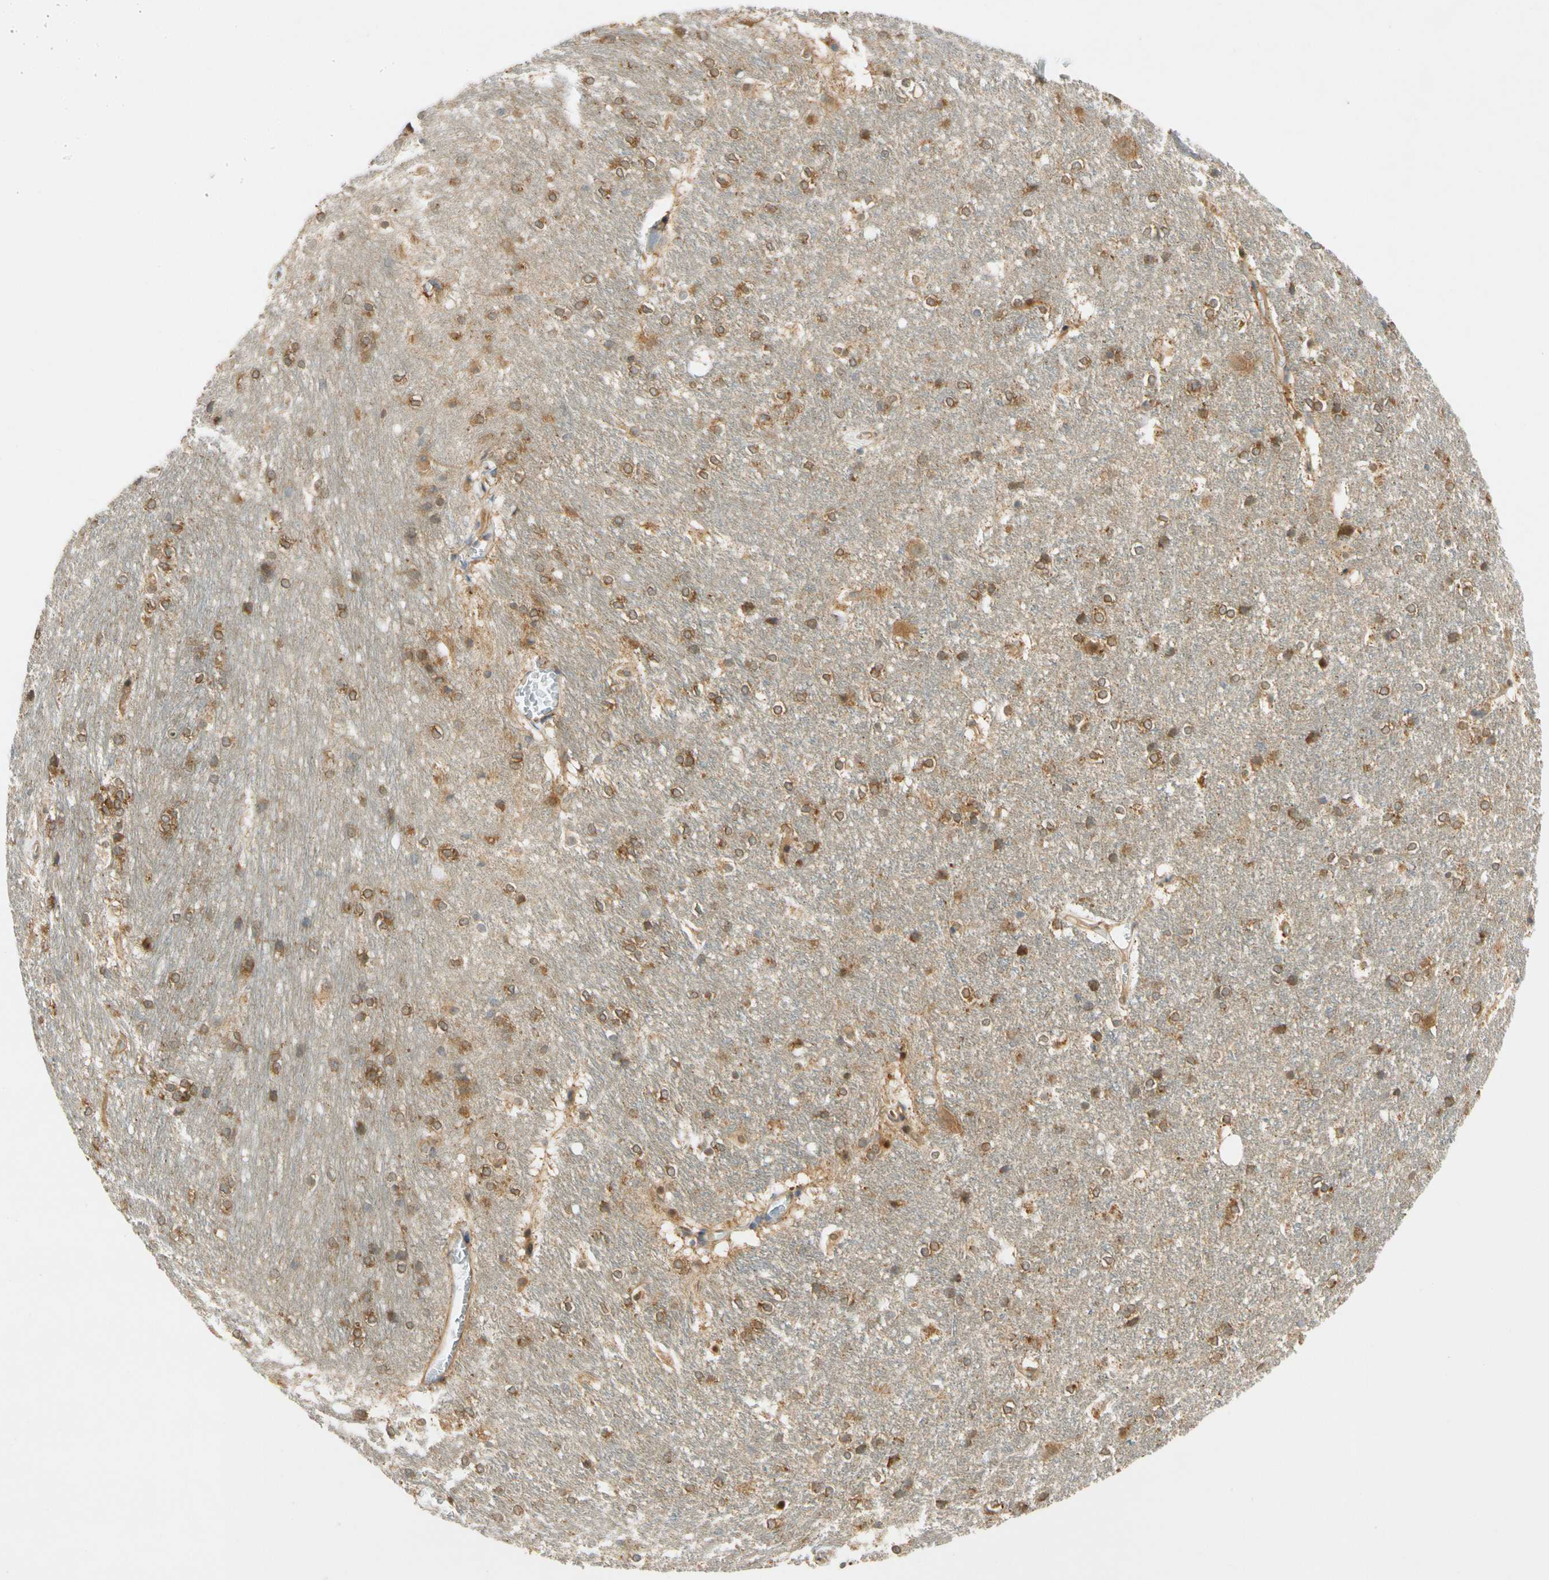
{"staining": {"intensity": "moderate", "quantity": ">75%", "location": "cytoplasmic/membranous"}, "tissue": "hippocampus", "cell_type": "Glial cells", "image_type": "normal", "snomed": [{"axis": "morphology", "description": "Normal tissue, NOS"}, {"axis": "topography", "description": "Hippocampus"}], "caption": "Brown immunohistochemical staining in normal hippocampus shows moderate cytoplasmic/membranous expression in approximately >75% of glial cells.", "gene": "GATD1", "patient": {"sex": "female", "age": 19}}